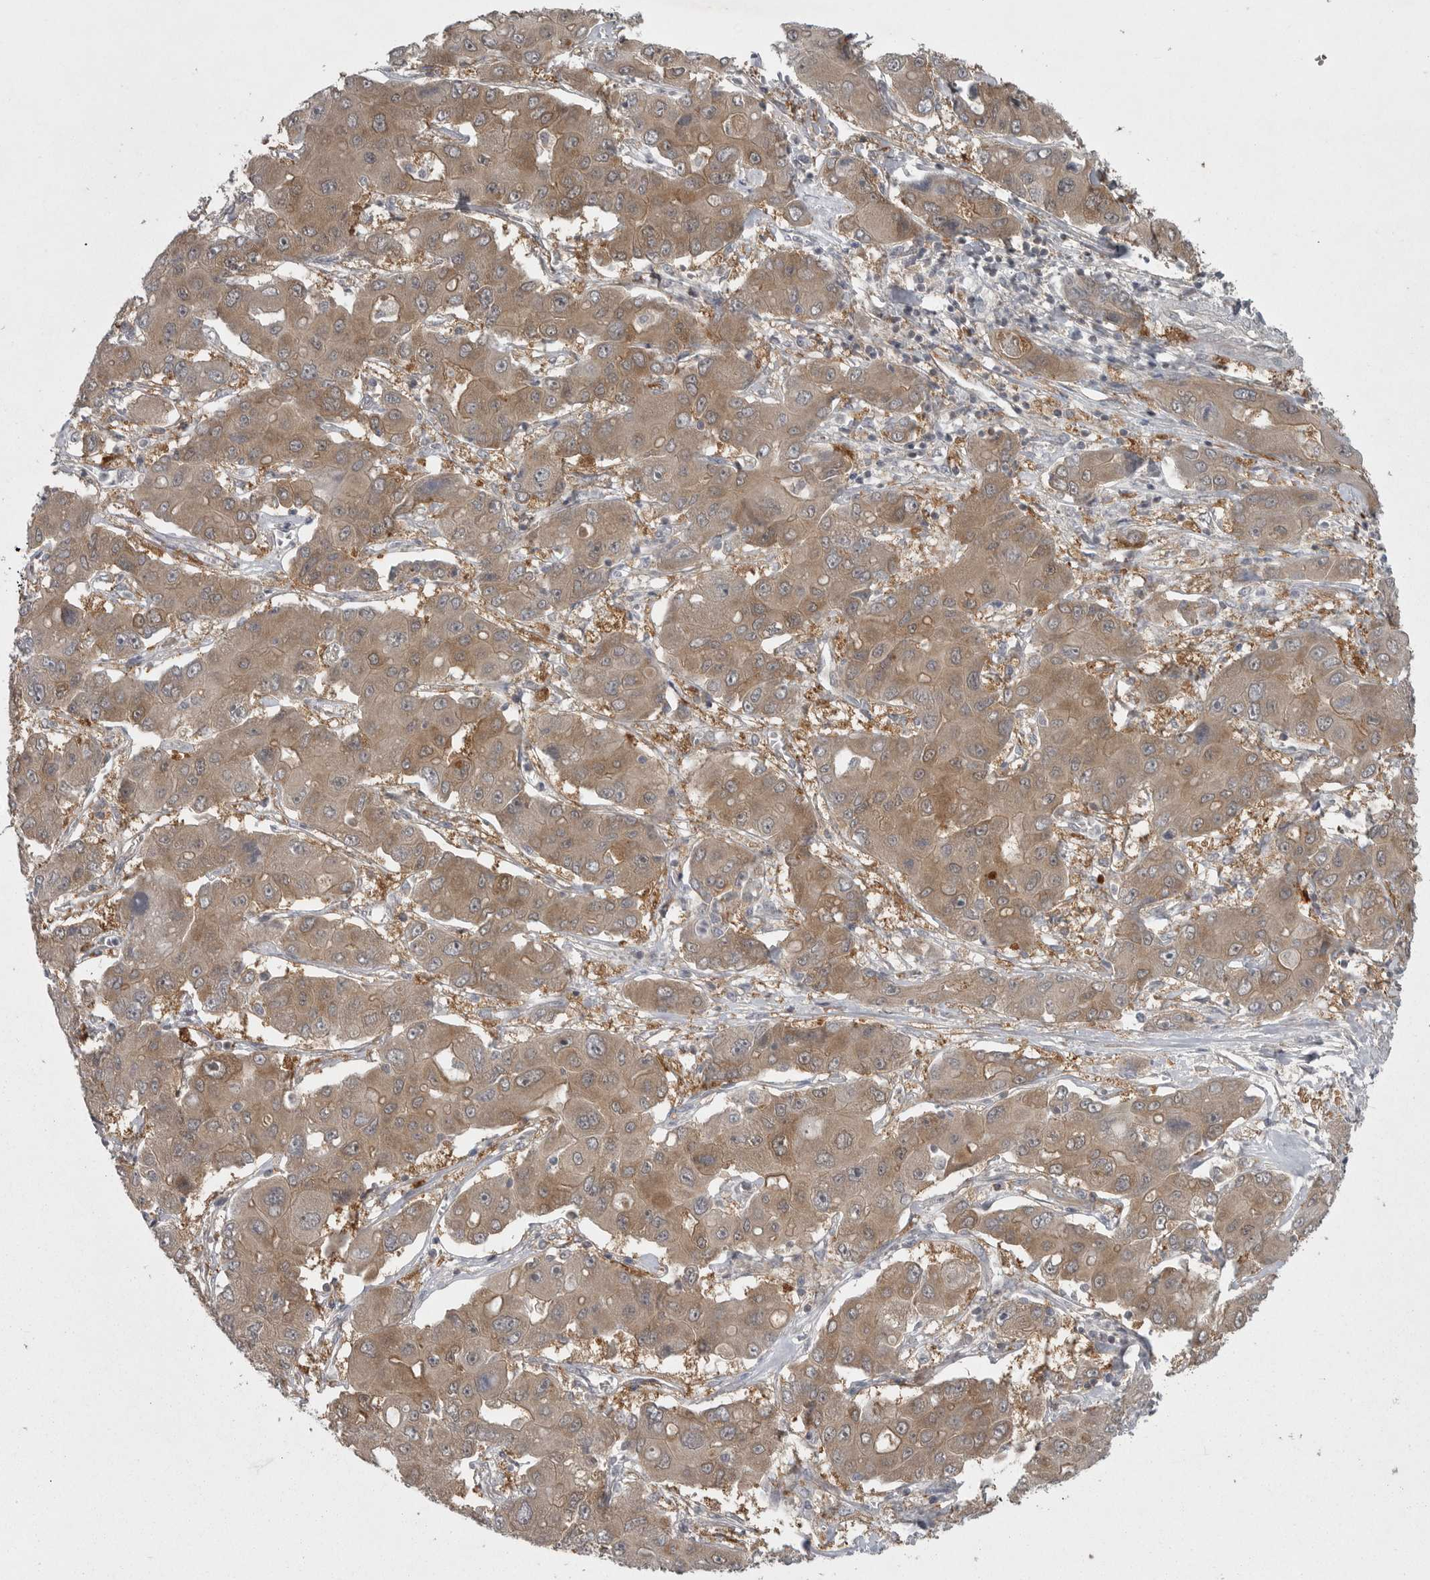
{"staining": {"intensity": "moderate", "quantity": ">75%", "location": "cytoplasmic/membranous"}, "tissue": "liver cancer", "cell_type": "Tumor cells", "image_type": "cancer", "snomed": [{"axis": "morphology", "description": "Cholangiocarcinoma"}, {"axis": "topography", "description": "Liver"}], "caption": "Liver cancer (cholangiocarcinoma) stained for a protein (brown) exhibits moderate cytoplasmic/membranous positive positivity in about >75% of tumor cells.", "gene": "PHF13", "patient": {"sex": "male", "age": 67}}